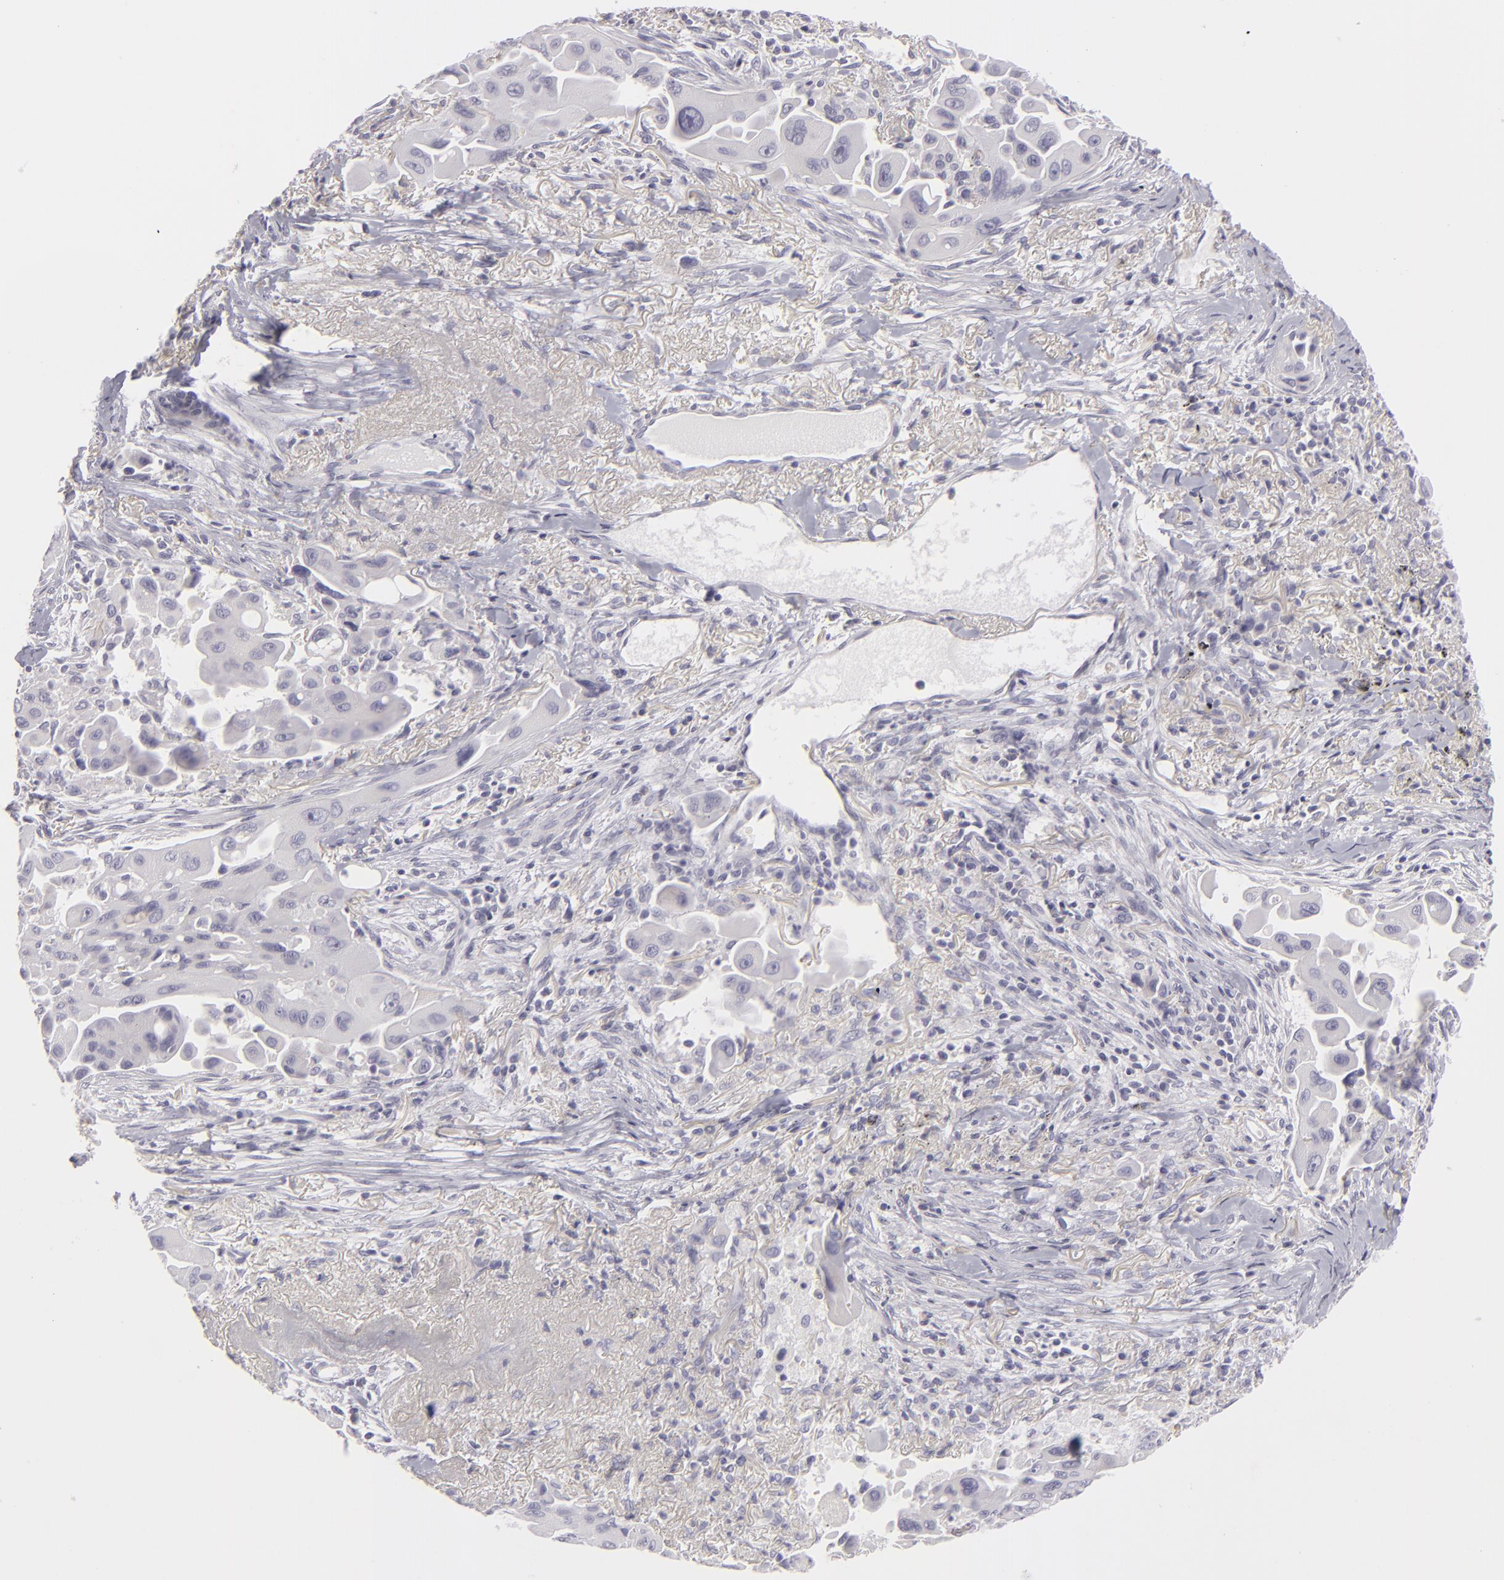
{"staining": {"intensity": "negative", "quantity": "none", "location": "none"}, "tissue": "lung cancer", "cell_type": "Tumor cells", "image_type": "cancer", "snomed": [{"axis": "morphology", "description": "Adenocarcinoma, NOS"}, {"axis": "topography", "description": "Lung"}], "caption": "An image of lung adenocarcinoma stained for a protein reveals no brown staining in tumor cells.", "gene": "DLG4", "patient": {"sex": "male", "age": 68}}